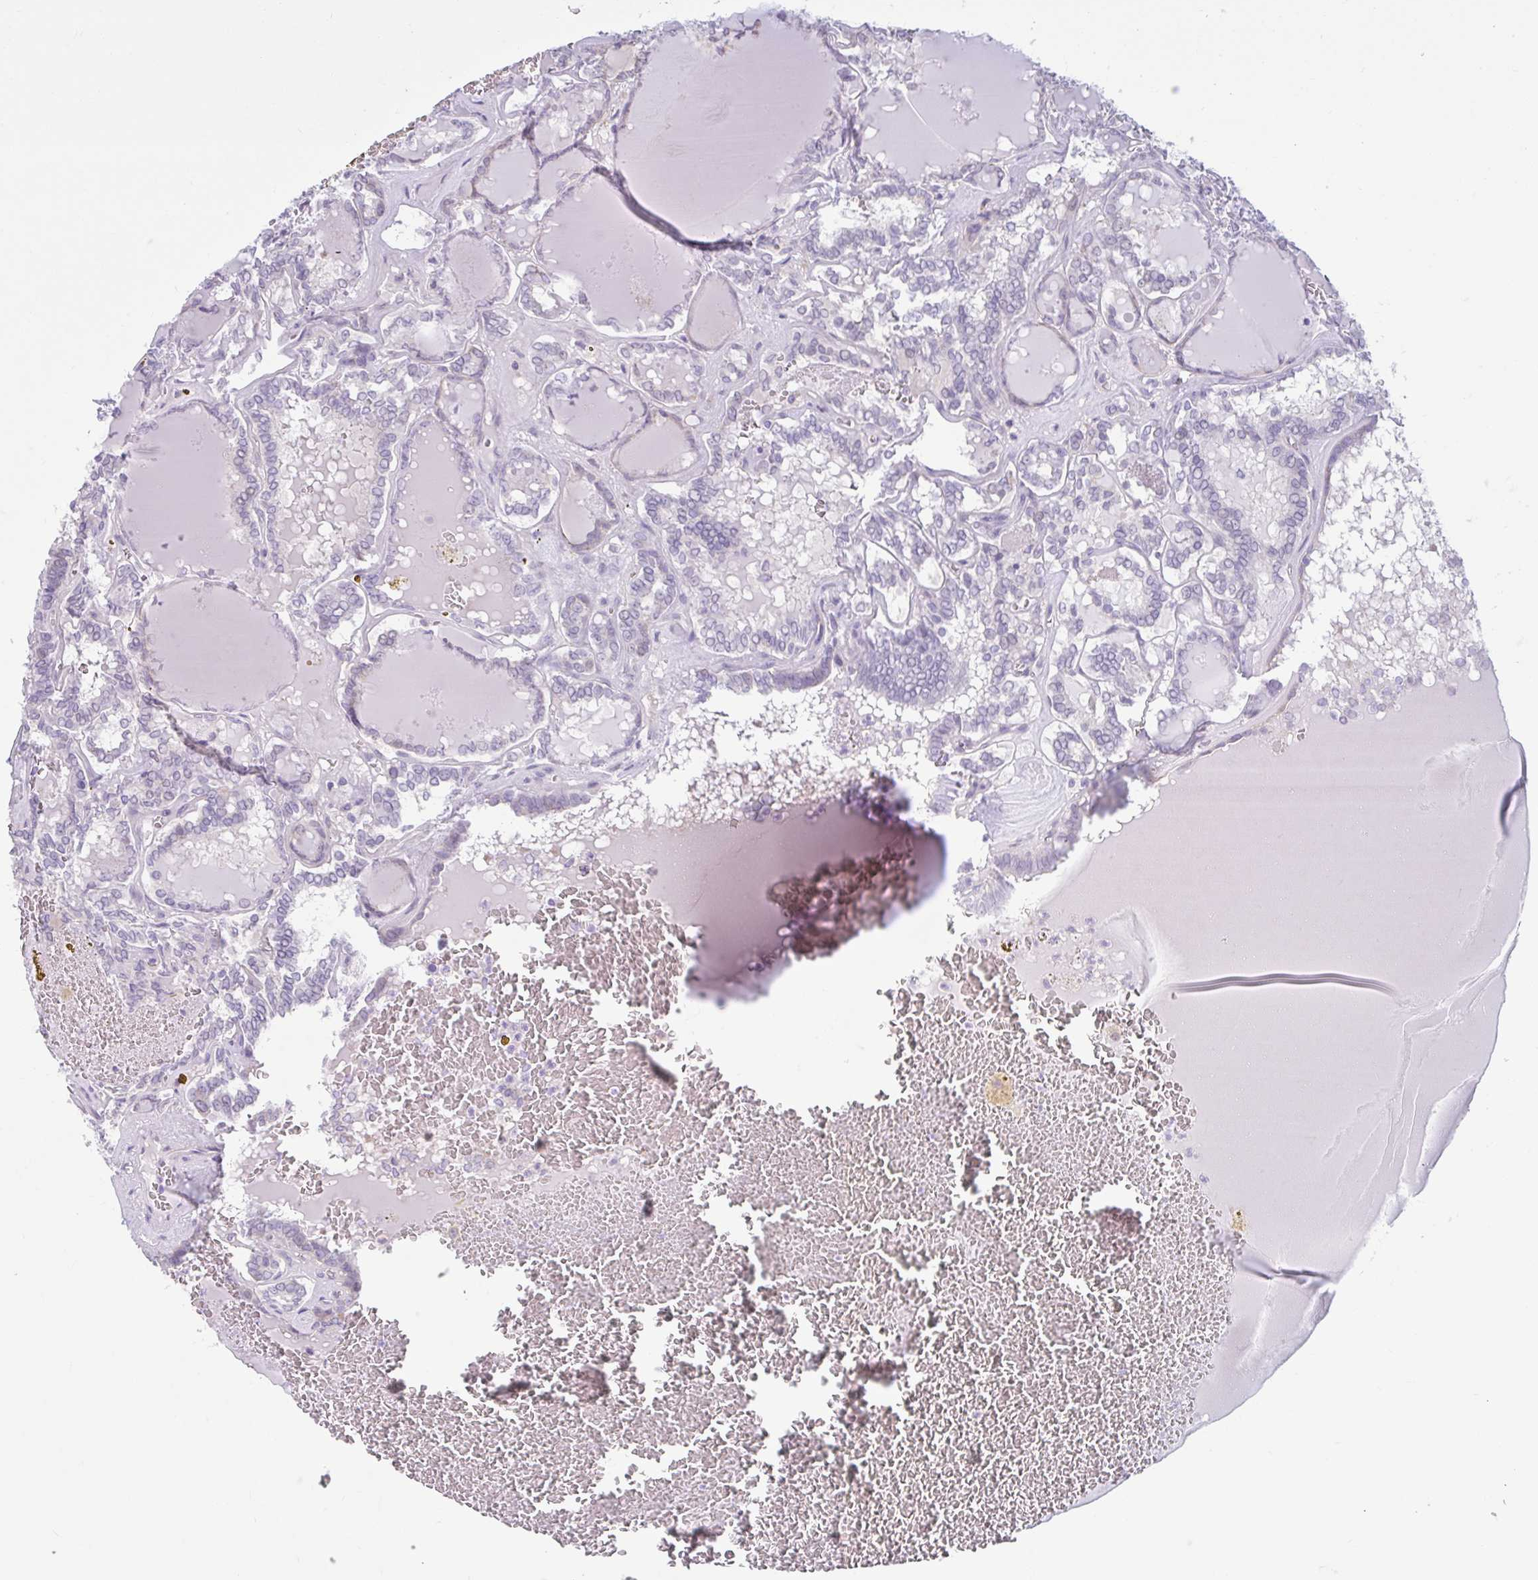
{"staining": {"intensity": "negative", "quantity": "none", "location": "none"}, "tissue": "thyroid cancer", "cell_type": "Tumor cells", "image_type": "cancer", "snomed": [{"axis": "morphology", "description": "Papillary adenocarcinoma, NOS"}, {"axis": "topography", "description": "Thyroid gland"}], "caption": "High magnification brightfield microscopy of thyroid cancer (papillary adenocarcinoma) stained with DAB (3,3'-diaminobenzidine) (brown) and counterstained with hematoxylin (blue): tumor cells show no significant staining.", "gene": "CDH19", "patient": {"sex": "female", "age": 72}}